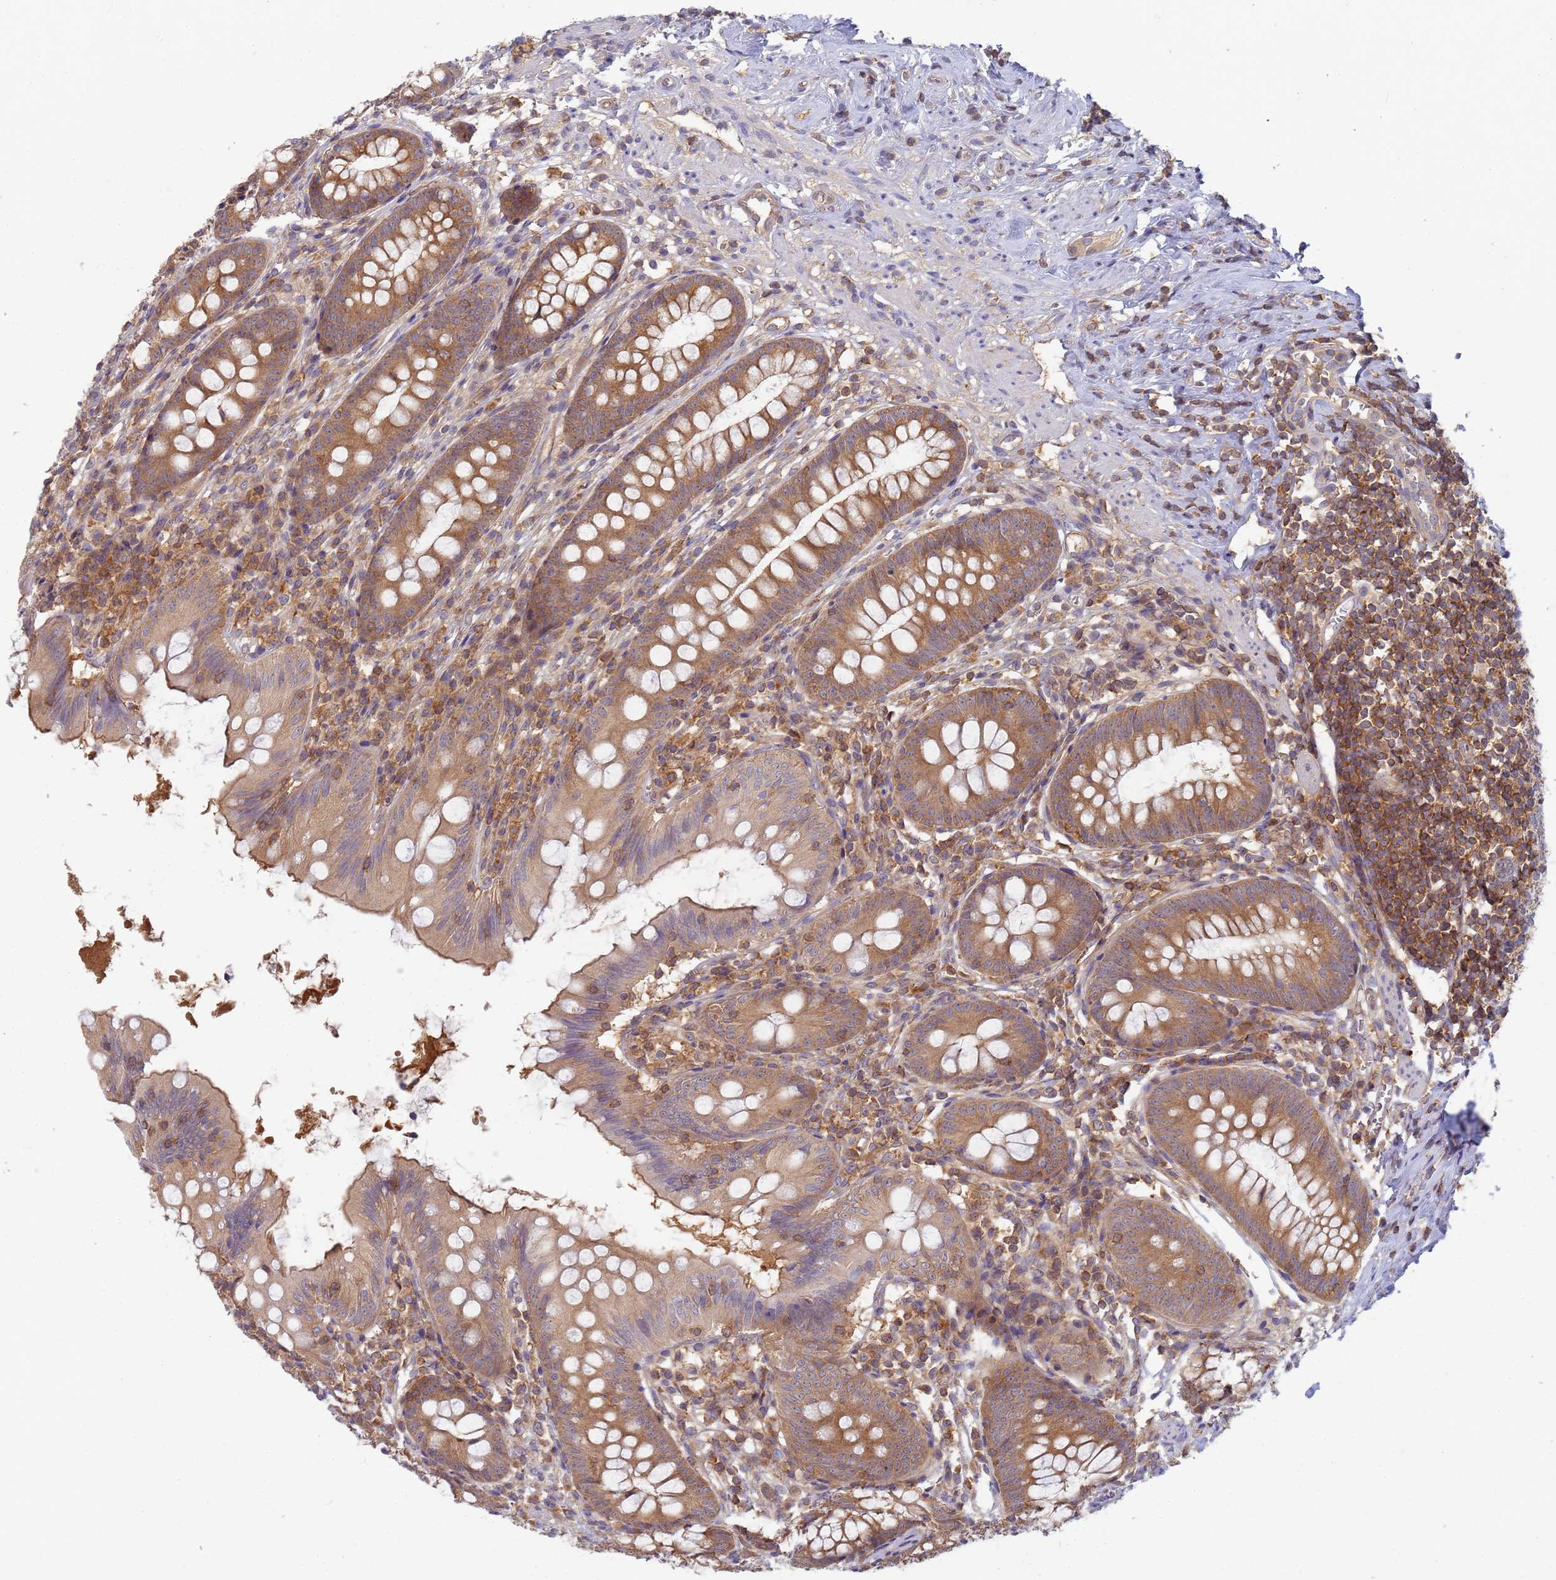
{"staining": {"intensity": "moderate", "quantity": ">75%", "location": "cytoplasmic/membranous,nuclear"}, "tissue": "appendix", "cell_type": "Glandular cells", "image_type": "normal", "snomed": [{"axis": "morphology", "description": "Normal tissue, NOS"}, {"axis": "topography", "description": "Appendix"}], "caption": "Protein expression analysis of benign appendix demonstrates moderate cytoplasmic/membranous,nuclear positivity in about >75% of glandular cells.", "gene": "SHARPIN", "patient": {"sex": "female", "age": 51}}